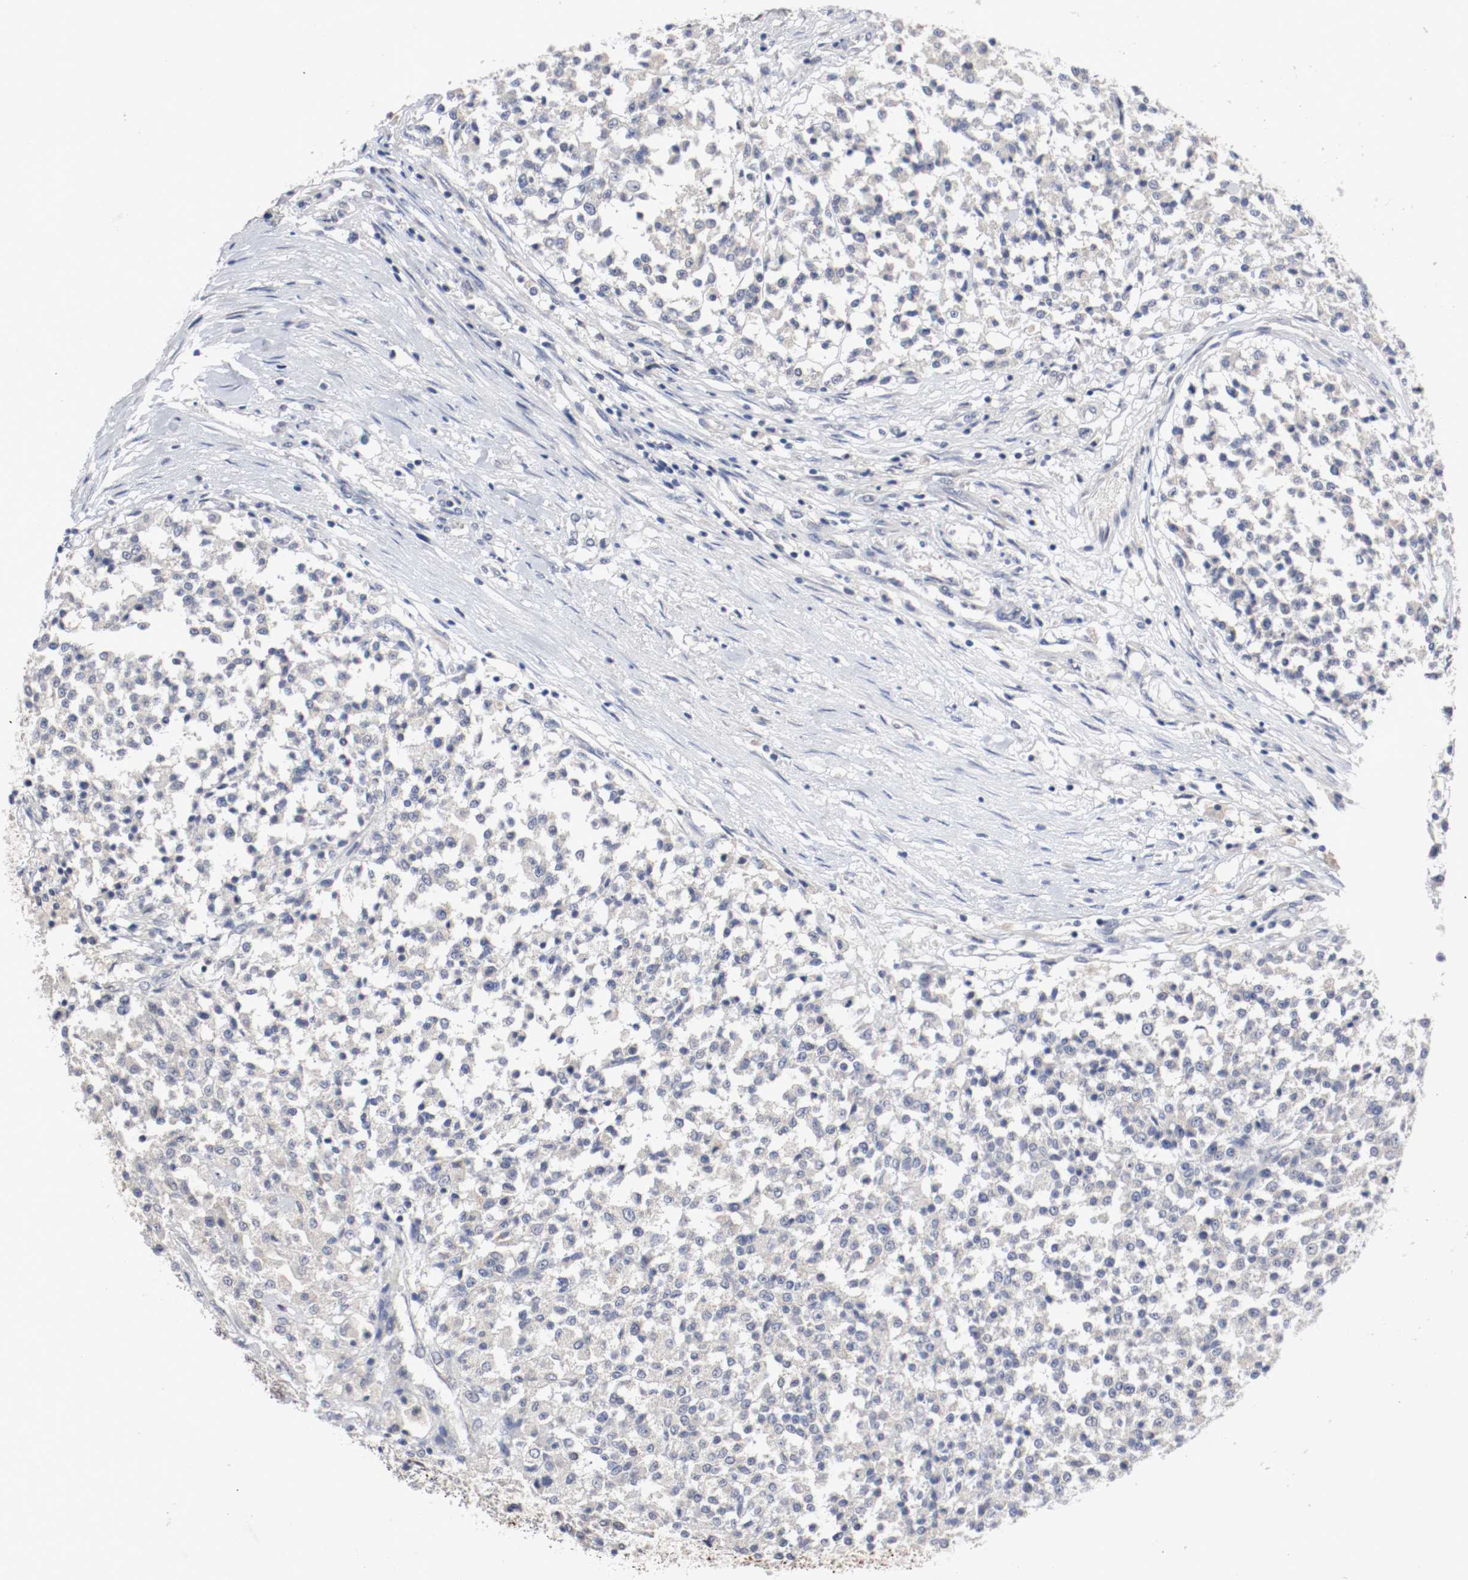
{"staining": {"intensity": "negative", "quantity": "none", "location": "none"}, "tissue": "testis cancer", "cell_type": "Tumor cells", "image_type": "cancer", "snomed": [{"axis": "morphology", "description": "Seminoma, NOS"}, {"axis": "topography", "description": "Testis"}], "caption": "High magnification brightfield microscopy of testis cancer stained with DAB (3,3'-diaminobenzidine) (brown) and counterstained with hematoxylin (blue): tumor cells show no significant positivity. The staining was performed using DAB to visualize the protein expression in brown, while the nuclei were stained in blue with hematoxylin (Magnification: 20x).", "gene": "CEBPE", "patient": {"sex": "male", "age": 59}}